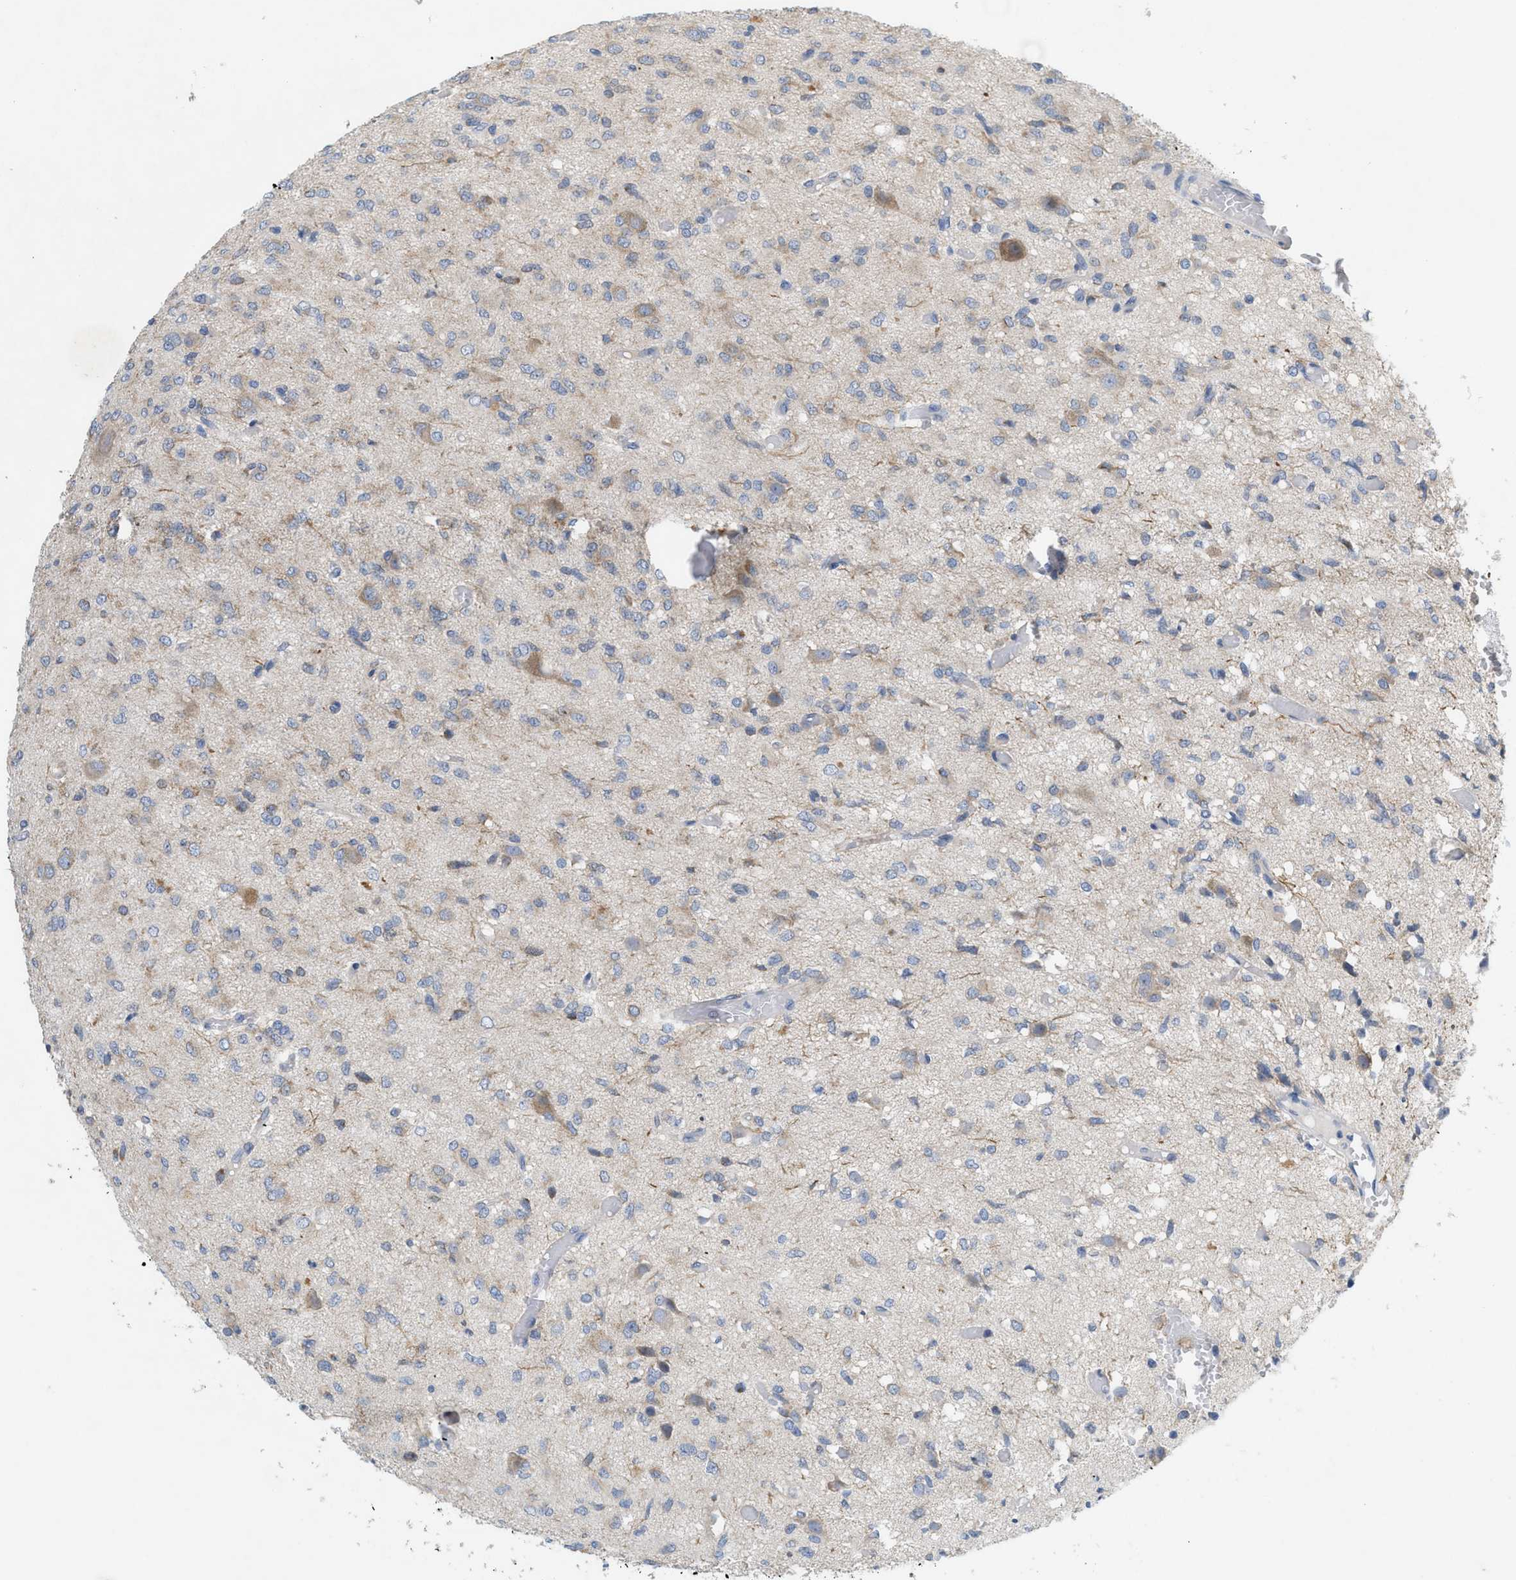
{"staining": {"intensity": "weak", "quantity": "<25%", "location": "cytoplasmic/membranous"}, "tissue": "glioma", "cell_type": "Tumor cells", "image_type": "cancer", "snomed": [{"axis": "morphology", "description": "Glioma, malignant, High grade"}, {"axis": "topography", "description": "Brain"}], "caption": "Malignant high-grade glioma was stained to show a protein in brown. There is no significant staining in tumor cells.", "gene": "UBAP2", "patient": {"sex": "female", "age": 59}}